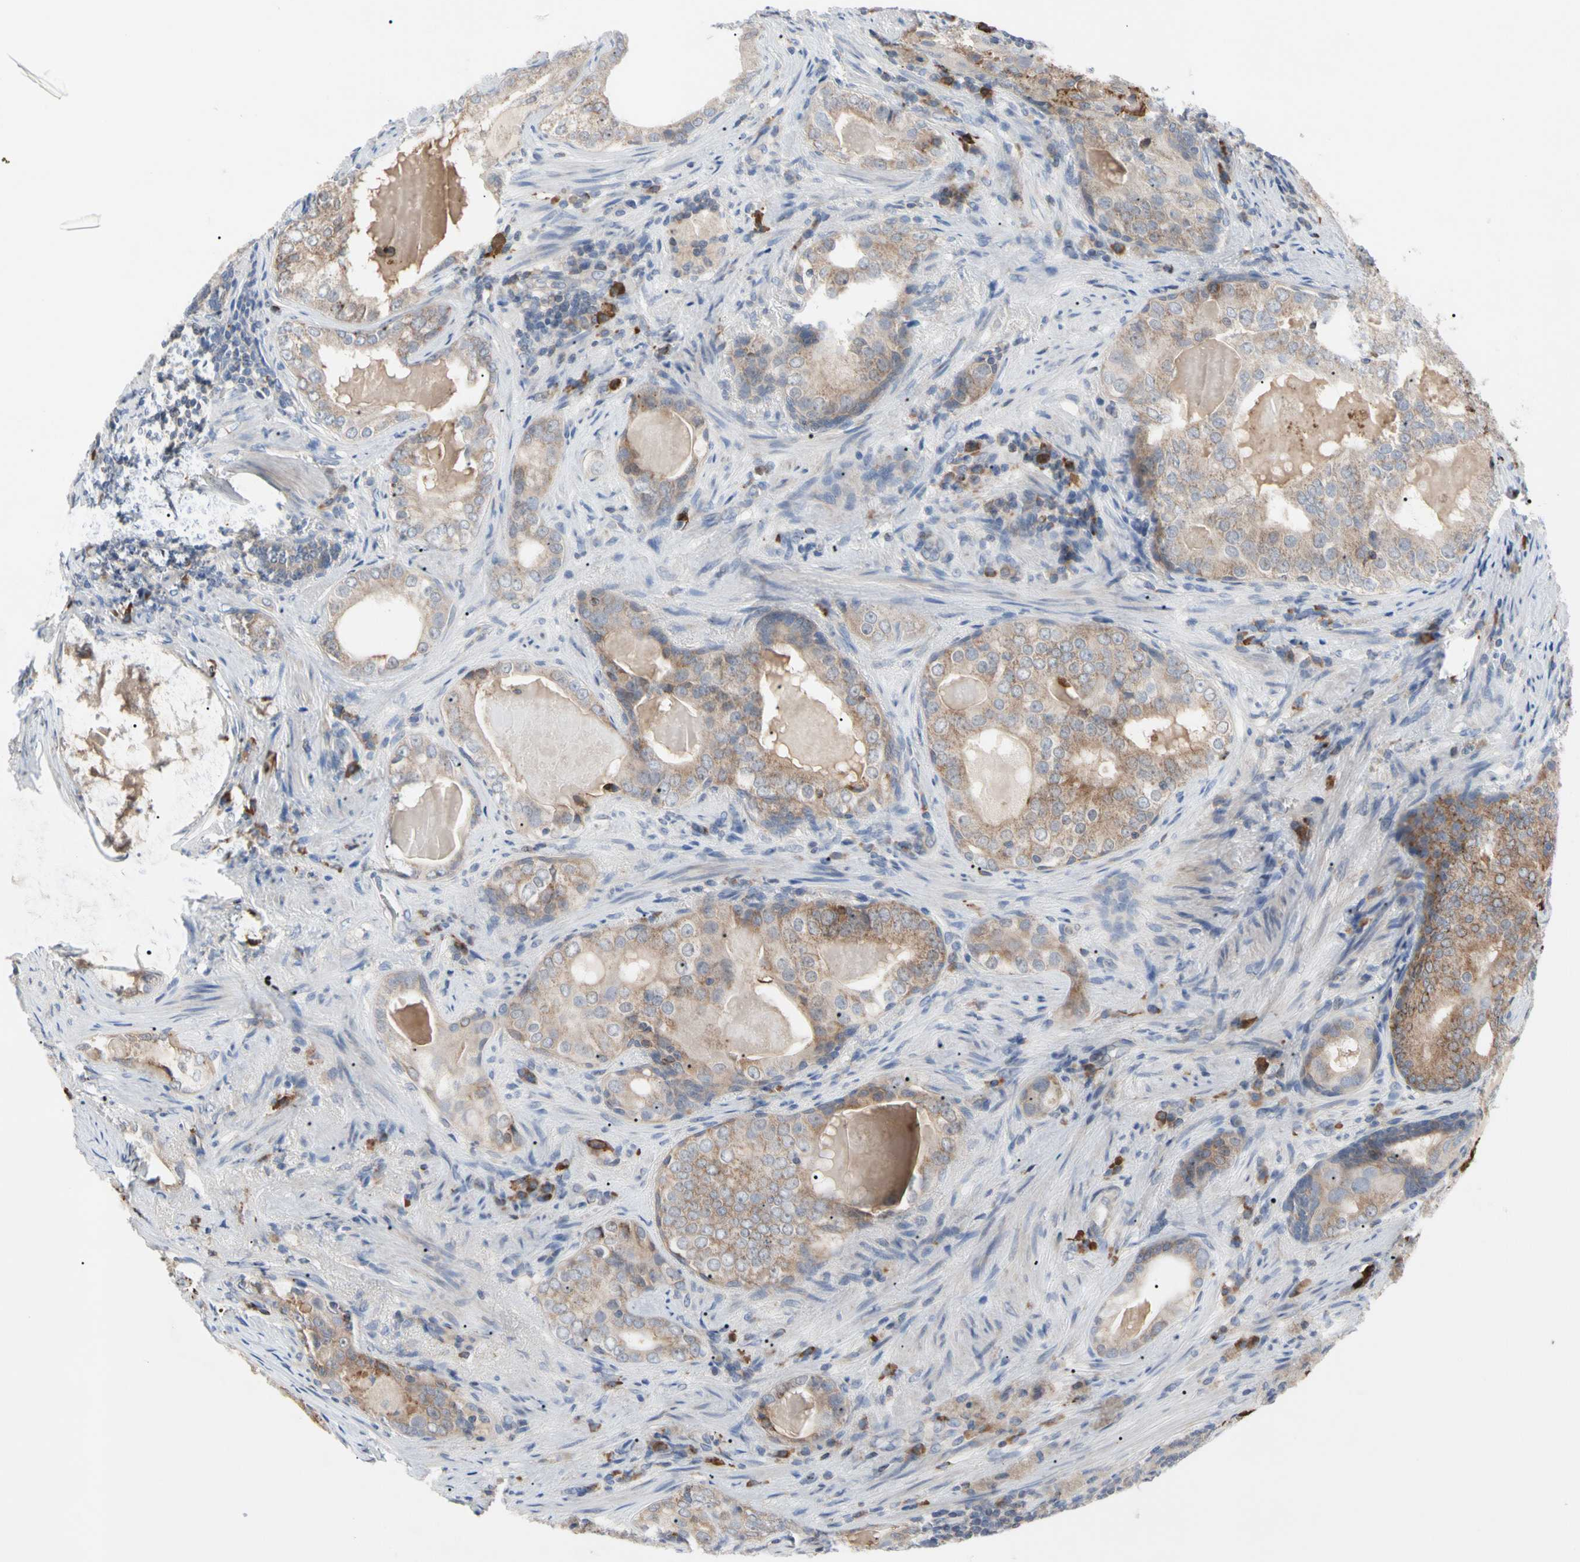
{"staining": {"intensity": "weak", "quantity": ">75%", "location": "cytoplasmic/membranous"}, "tissue": "prostate cancer", "cell_type": "Tumor cells", "image_type": "cancer", "snomed": [{"axis": "morphology", "description": "Adenocarcinoma, High grade"}, {"axis": "topography", "description": "Prostate"}], "caption": "Human high-grade adenocarcinoma (prostate) stained with a protein marker demonstrates weak staining in tumor cells.", "gene": "MCL1", "patient": {"sex": "male", "age": 66}}